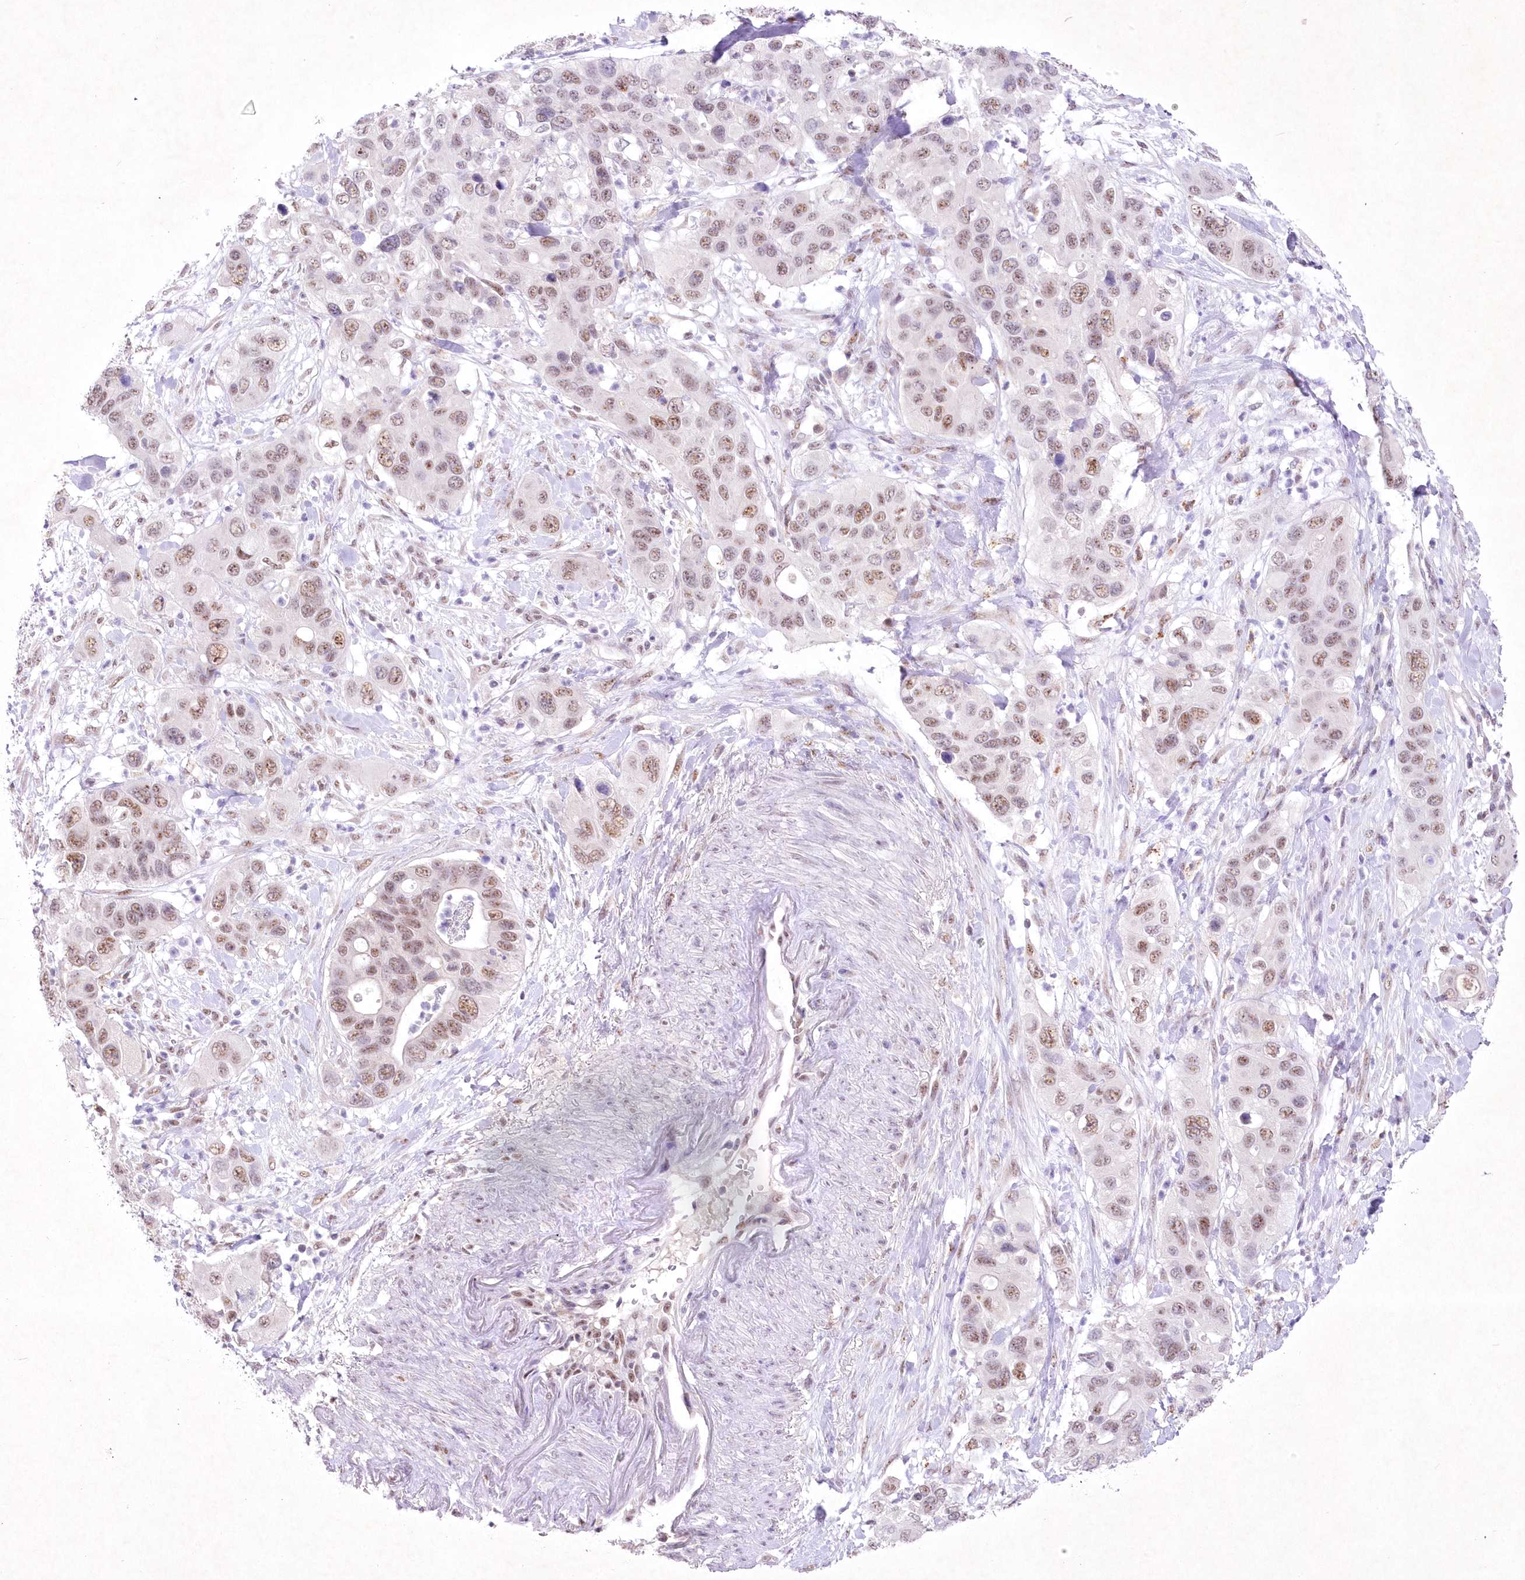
{"staining": {"intensity": "moderate", "quantity": "25%-75%", "location": "nuclear"}, "tissue": "pancreatic cancer", "cell_type": "Tumor cells", "image_type": "cancer", "snomed": [{"axis": "morphology", "description": "Adenocarcinoma, NOS"}, {"axis": "topography", "description": "Pancreas"}], "caption": "Immunohistochemical staining of adenocarcinoma (pancreatic) reveals moderate nuclear protein positivity in about 25%-75% of tumor cells.", "gene": "RBM27", "patient": {"sex": "female", "age": 71}}